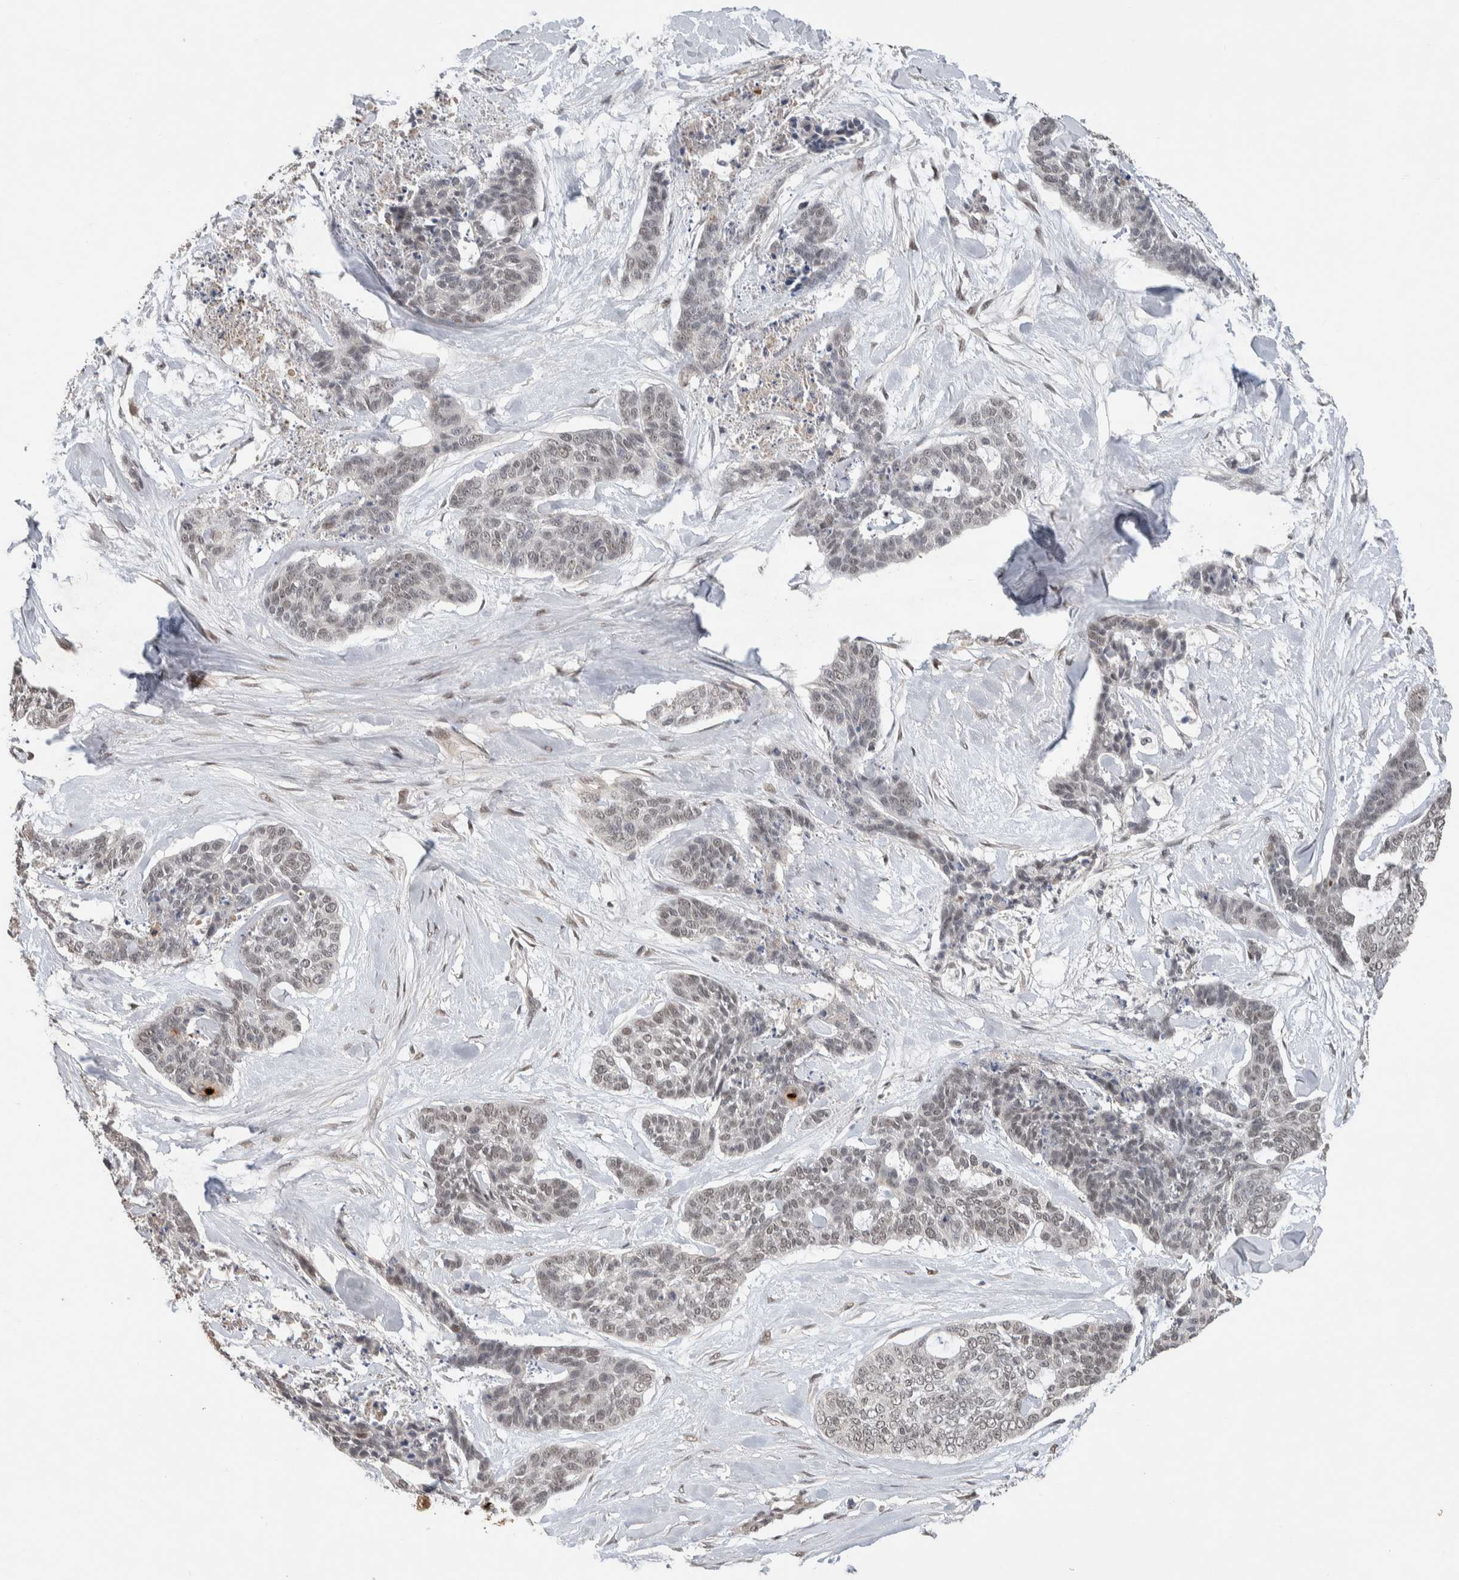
{"staining": {"intensity": "weak", "quantity": ">75%", "location": "nuclear"}, "tissue": "skin cancer", "cell_type": "Tumor cells", "image_type": "cancer", "snomed": [{"axis": "morphology", "description": "Basal cell carcinoma"}, {"axis": "topography", "description": "Skin"}], "caption": "This image demonstrates IHC staining of human skin cancer, with low weak nuclear positivity in about >75% of tumor cells.", "gene": "CYSRT1", "patient": {"sex": "female", "age": 64}}